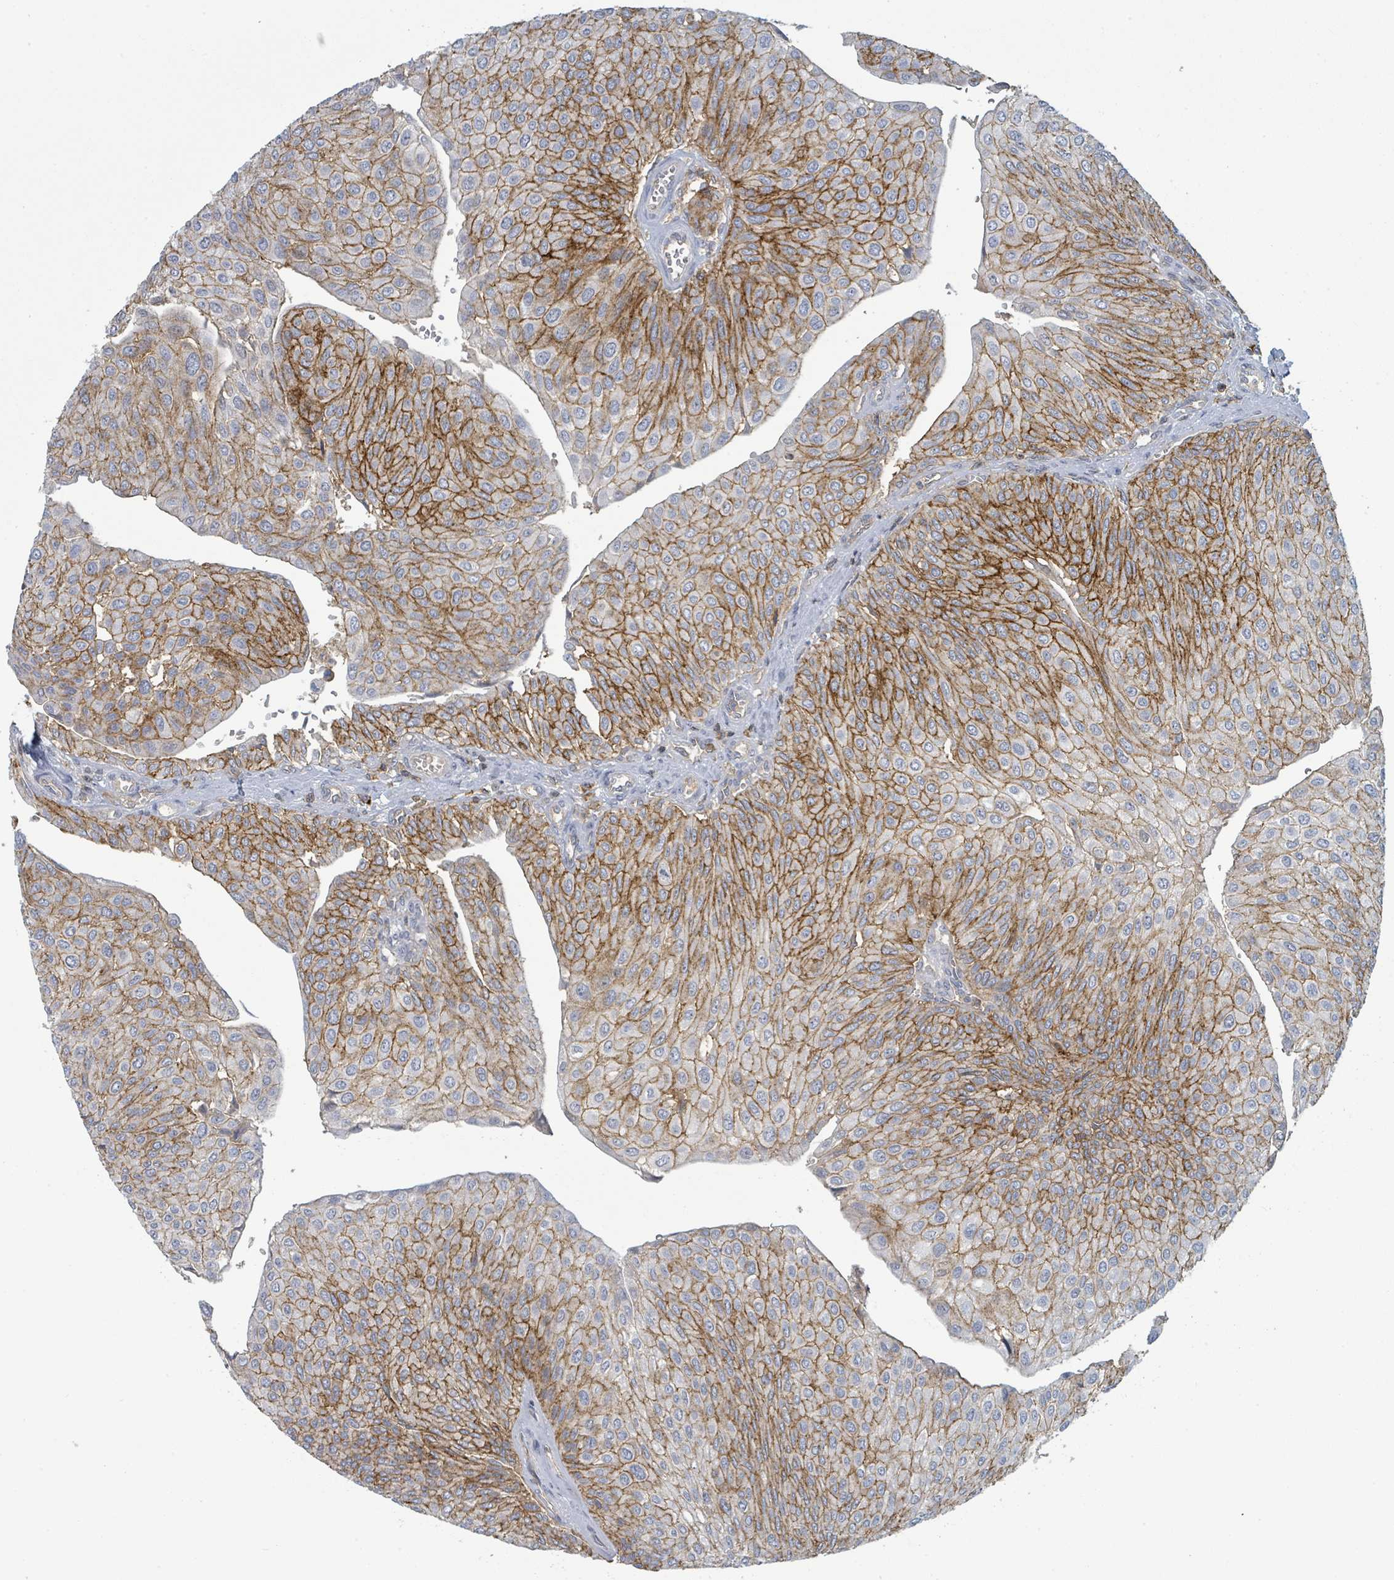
{"staining": {"intensity": "strong", "quantity": ">75%", "location": "cytoplasmic/membranous"}, "tissue": "urothelial cancer", "cell_type": "Tumor cells", "image_type": "cancer", "snomed": [{"axis": "morphology", "description": "Urothelial carcinoma, NOS"}, {"axis": "topography", "description": "Urinary bladder"}], "caption": "Immunohistochemistry (DAB) staining of transitional cell carcinoma reveals strong cytoplasmic/membranous protein positivity in approximately >75% of tumor cells.", "gene": "TNFRSF14", "patient": {"sex": "male", "age": 67}}